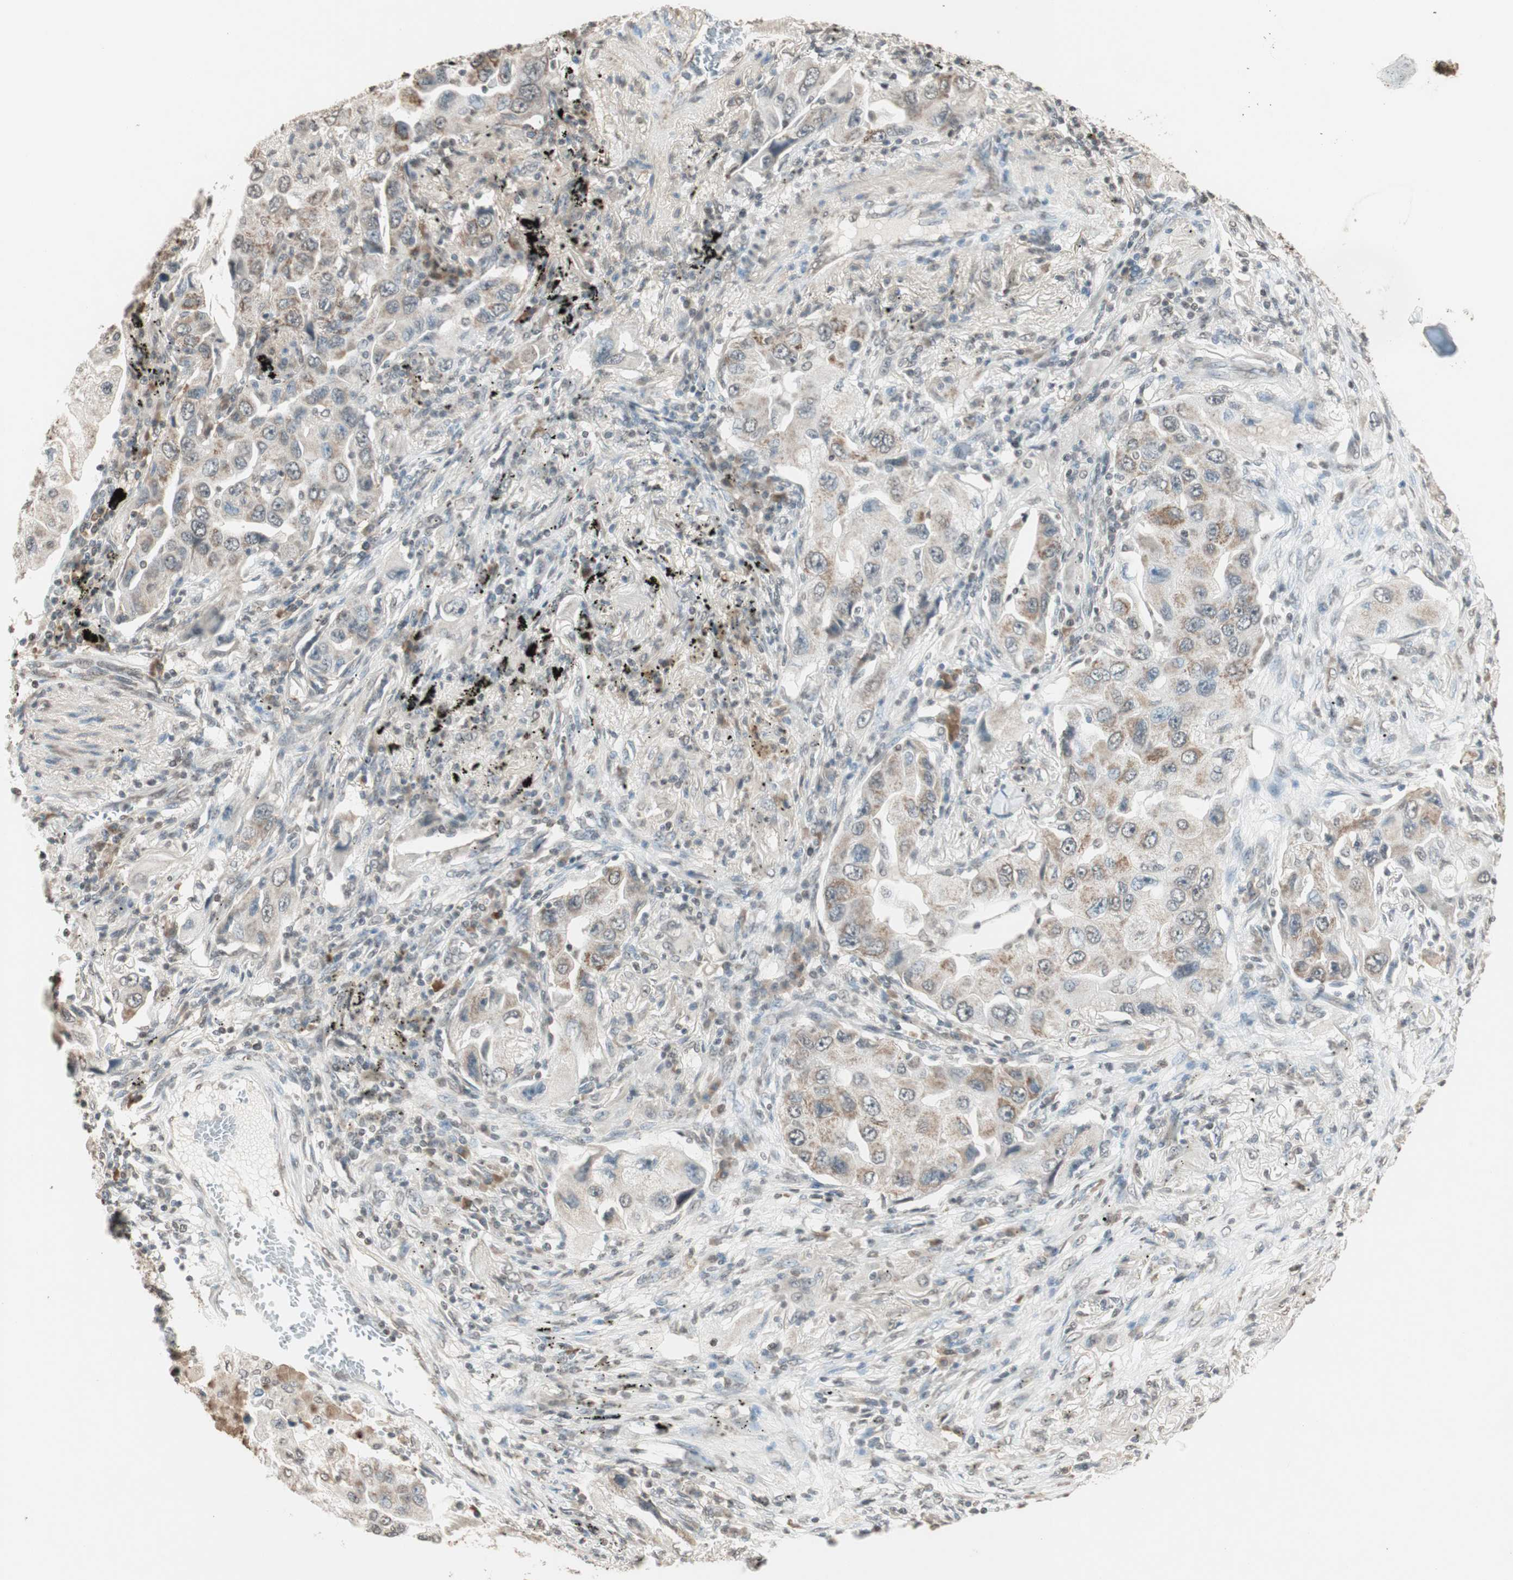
{"staining": {"intensity": "moderate", "quantity": "<25%", "location": "cytoplasmic/membranous"}, "tissue": "lung cancer", "cell_type": "Tumor cells", "image_type": "cancer", "snomed": [{"axis": "morphology", "description": "Adenocarcinoma, NOS"}, {"axis": "topography", "description": "Lung"}], "caption": "IHC image of neoplastic tissue: adenocarcinoma (lung) stained using immunohistochemistry (IHC) demonstrates low levels of moderate protein expression localized specifically in the cytoplasmic/membranous of tumor cells, appearing as a cytoplasmic/membranous brown color.", "gene": "PRELID1", "patient": {"sex": "female", "age": 65}}